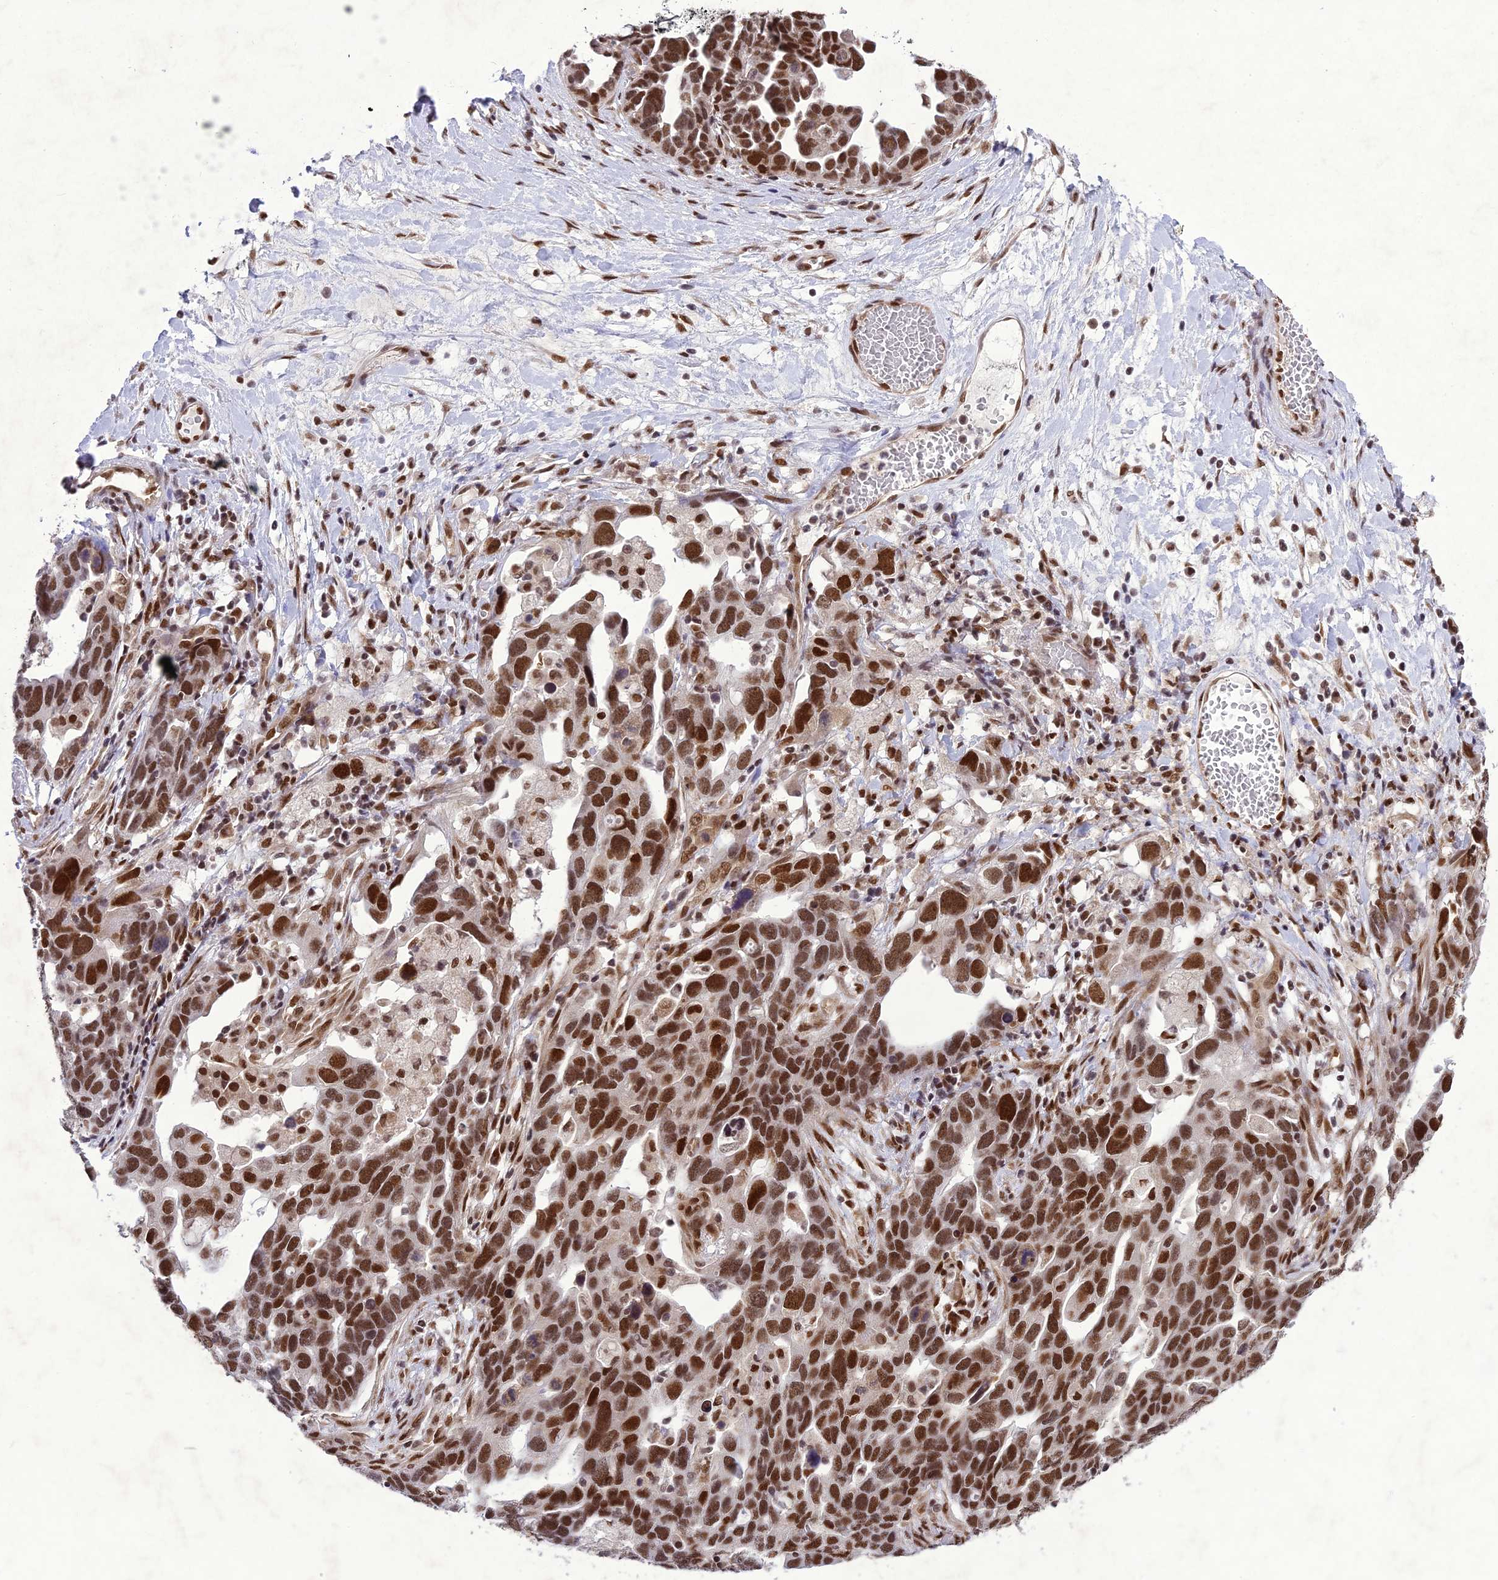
{"staining": {"intensity": "strong", "quantity": ">75%", "location": "nuclear"}, "tissue": "ovarian cancer", "cell_type": "Tumor cells", "image_type": "cancer", "snomed": [{"axis": "morphology", "description": "Cystadenocarcinoma, serous, NOS"}, {"axis": "topography", "description": "Ovary"}], "caption": "The histopathology image reveals a brown stain indicating the presence of a protein in the nuclear of tumor cells in serous cystadenocarcinoma (ovarian).", "gene": "DDX1", "patient": {"sex": "female", "age": 54}}